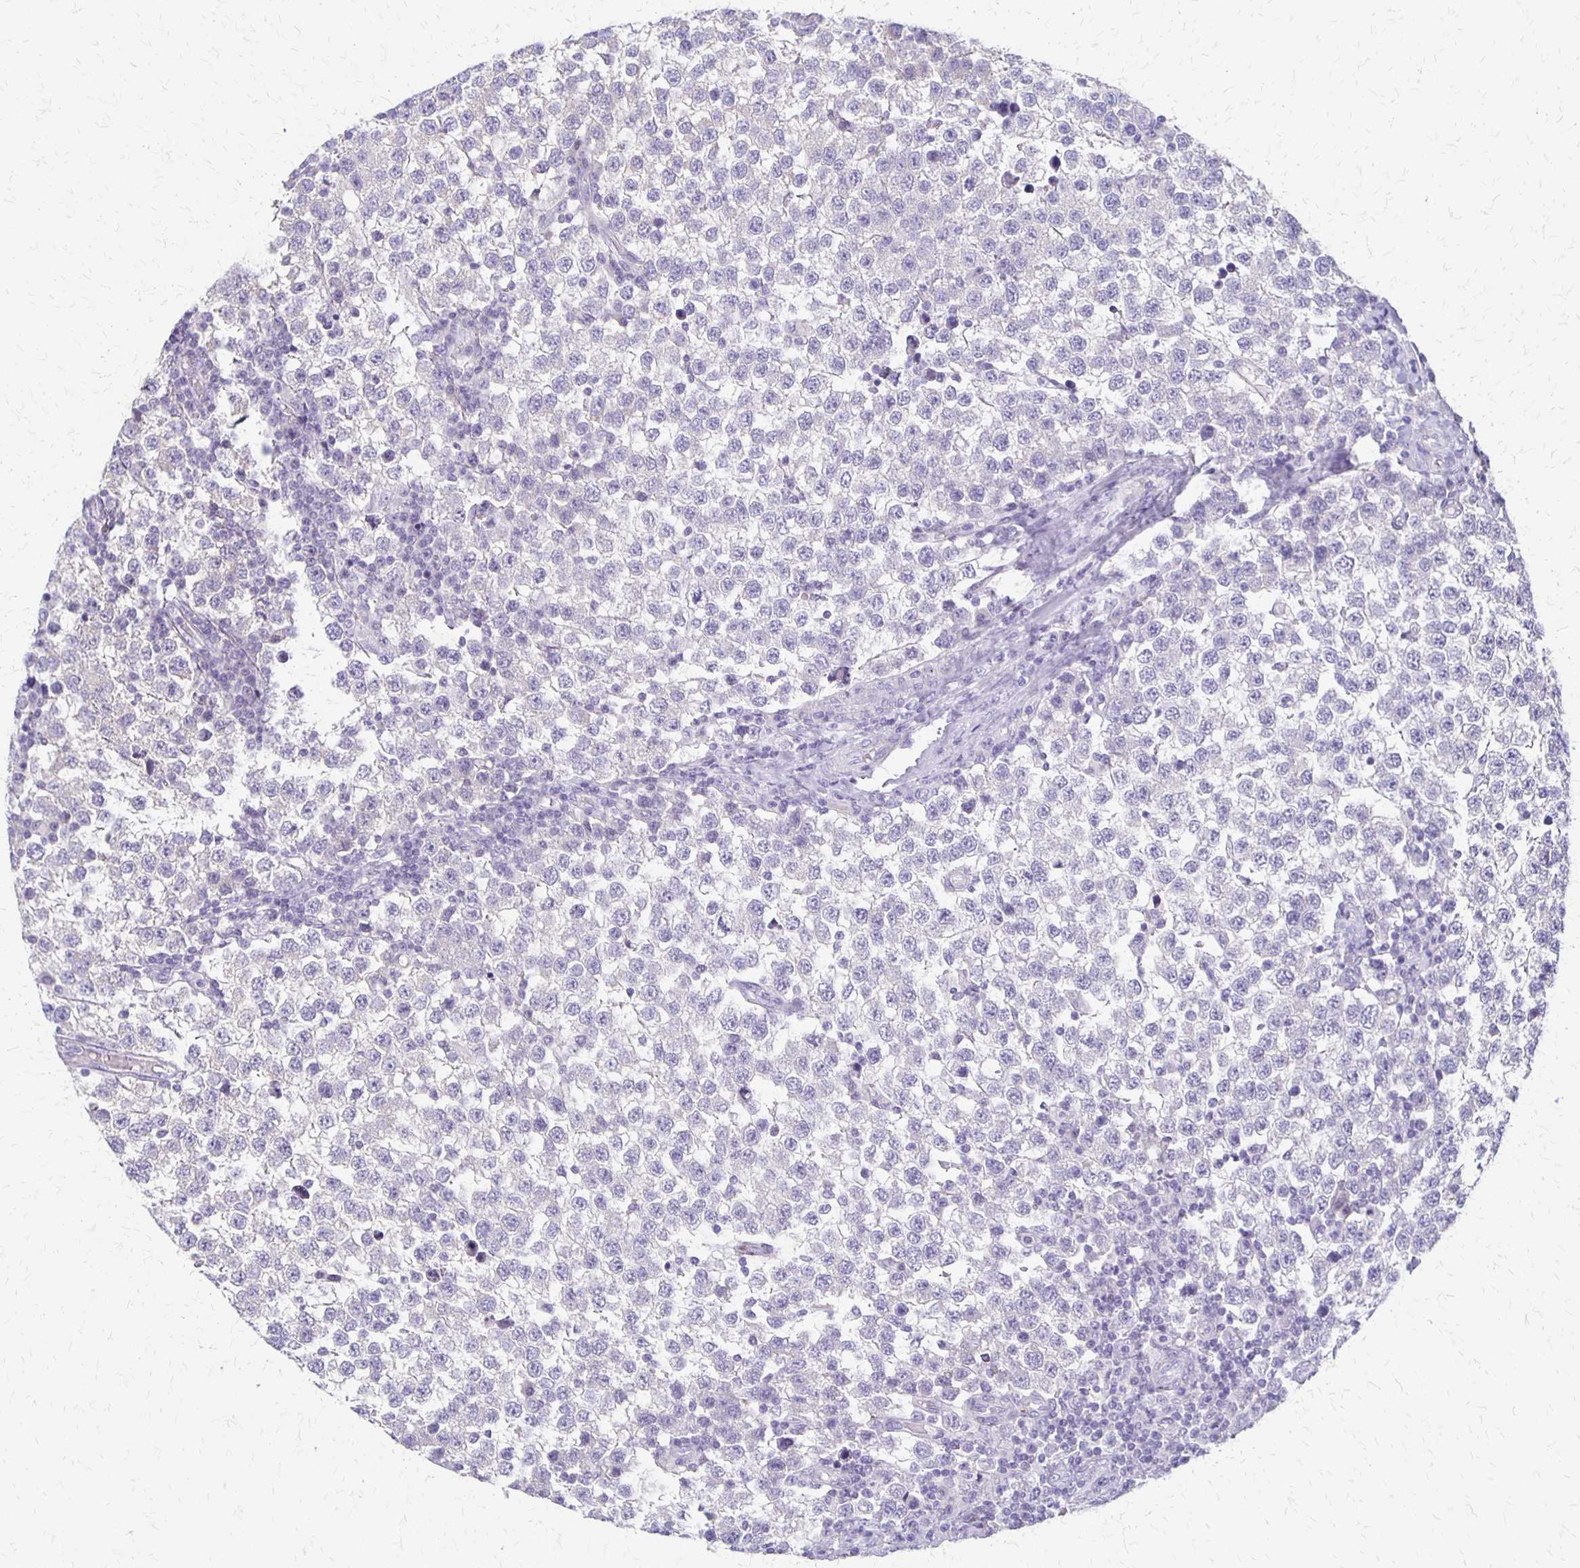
{"staining": {"intensity": "negative", "quantity": "none", "location": "none"}, "tissue": "testis cancer", "cell_type": "Tumor cells", "image_type": "cancer", "snomed": [{"axis": "morphology", "description": "Seminoma, NOS"}, {"axis": "topography", "description": "Testis"}], "caption": "A high-resolution micrograph shows immunohistochemistry staining of testis seminoma, which demonstrates no significant positivity in tumor cells.", "gene": "RHOC", "patient": {"sex": "male", "age": 34}}